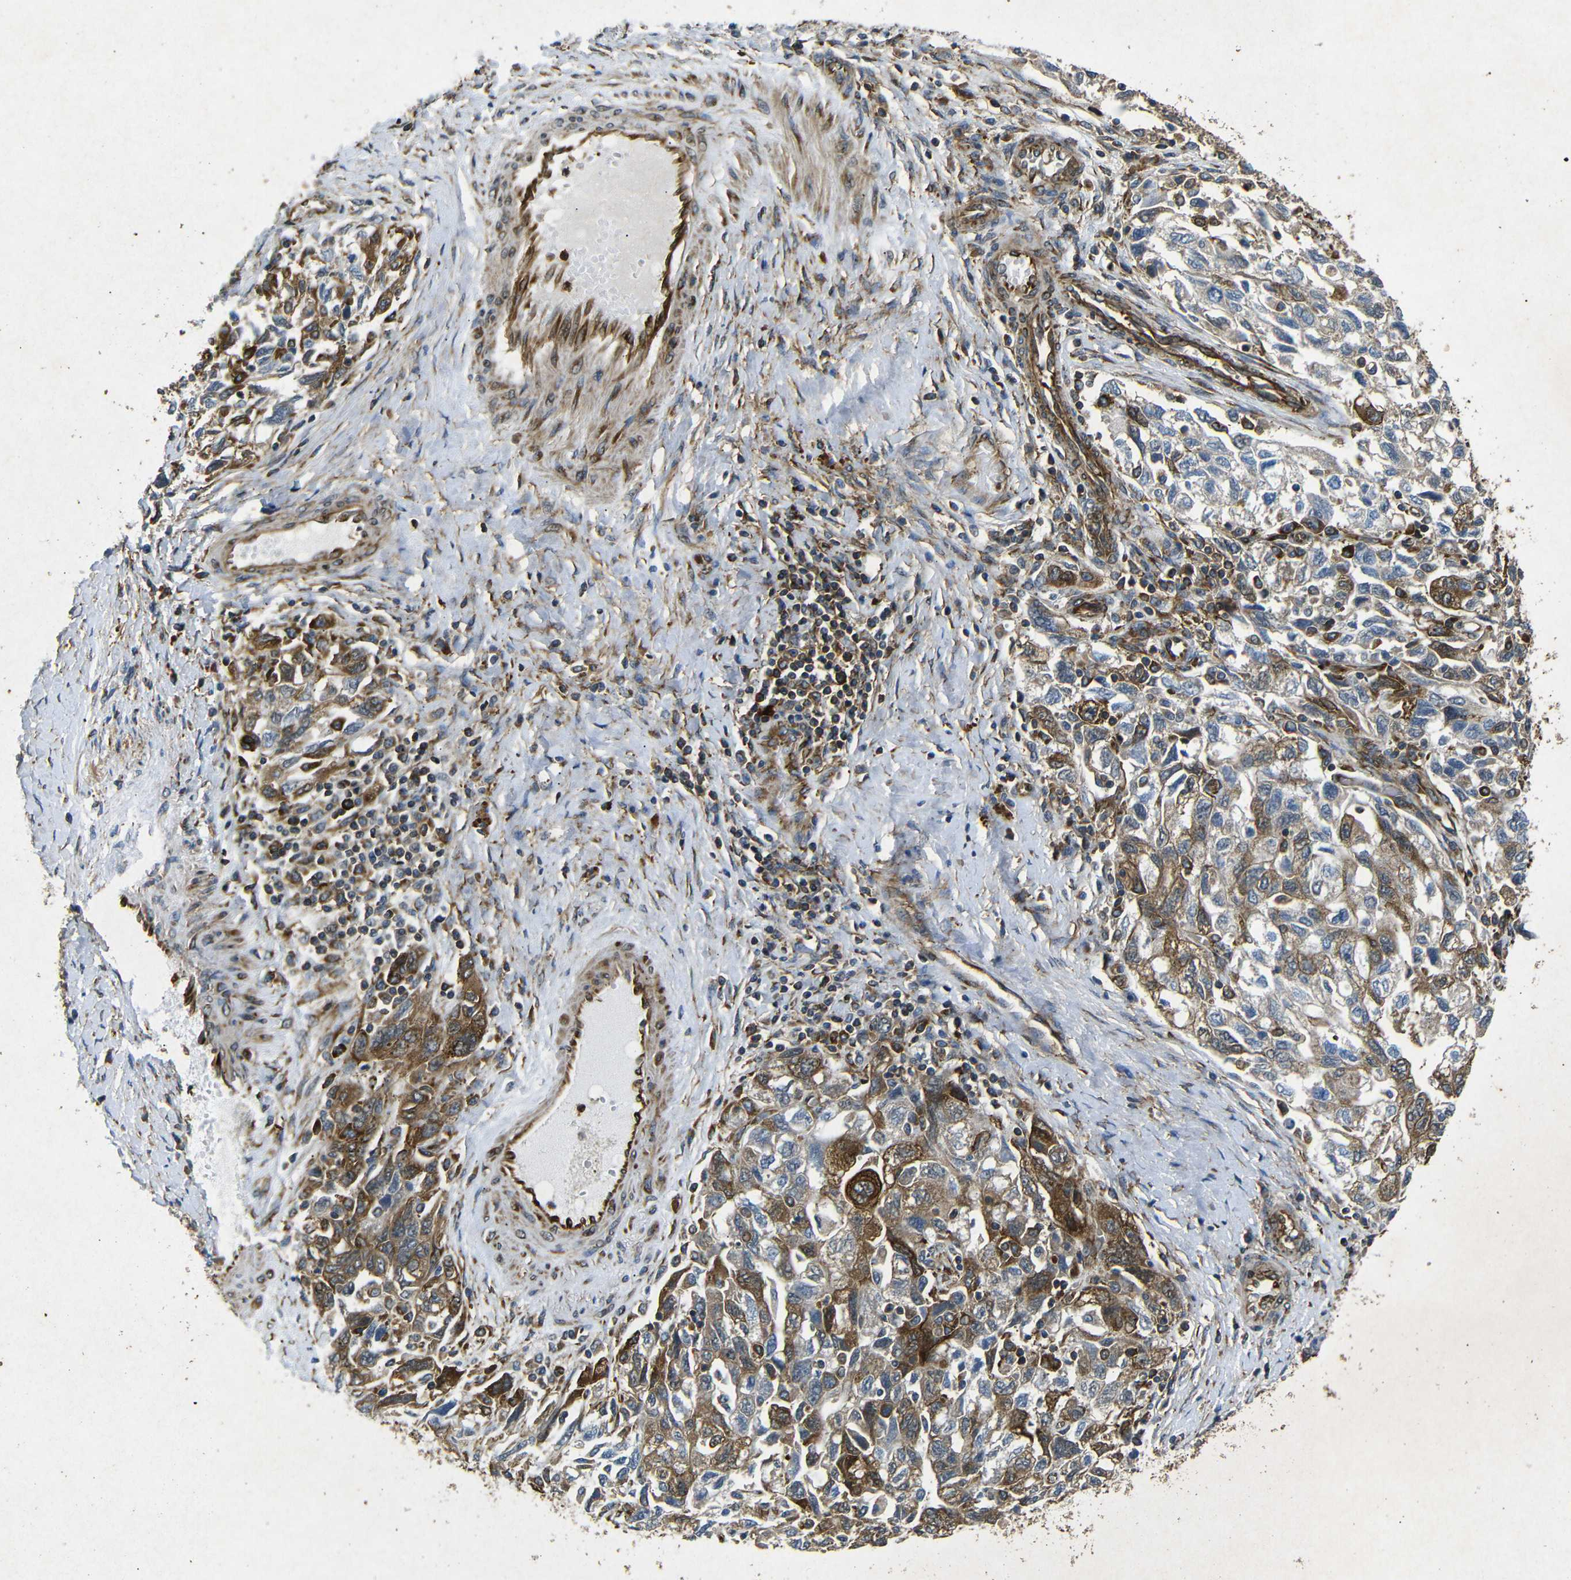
{"staining": {"intensity": "strong", "quantity": ">75%", "location": "cytoplasmic/membranous"}, "tissue": "ovarian cancer", "cell_type": "Tumor cells", "image_type": "cancer", "snomed": [{"axis": "morphology", "description": "Carcinoma, NOS"}, {"axis": "morphology", "description": "Cystadenocarcinoma, serous, NOS"}, {"axis": "topography", "description": "Ovary"}], "caption": "High-magnification brightfield microscopy of ovarian carcinoma stained with DAB (3,3'-diaminobenzidine) (brown) and counterstained with hematoxylin (blue). tumor cells exhibit strong cytoplasmic/membranous staining is appreciated in approximately>75% of cells.", "gene": "BTF3", "patient": {"sex": "female", "age": 69}}